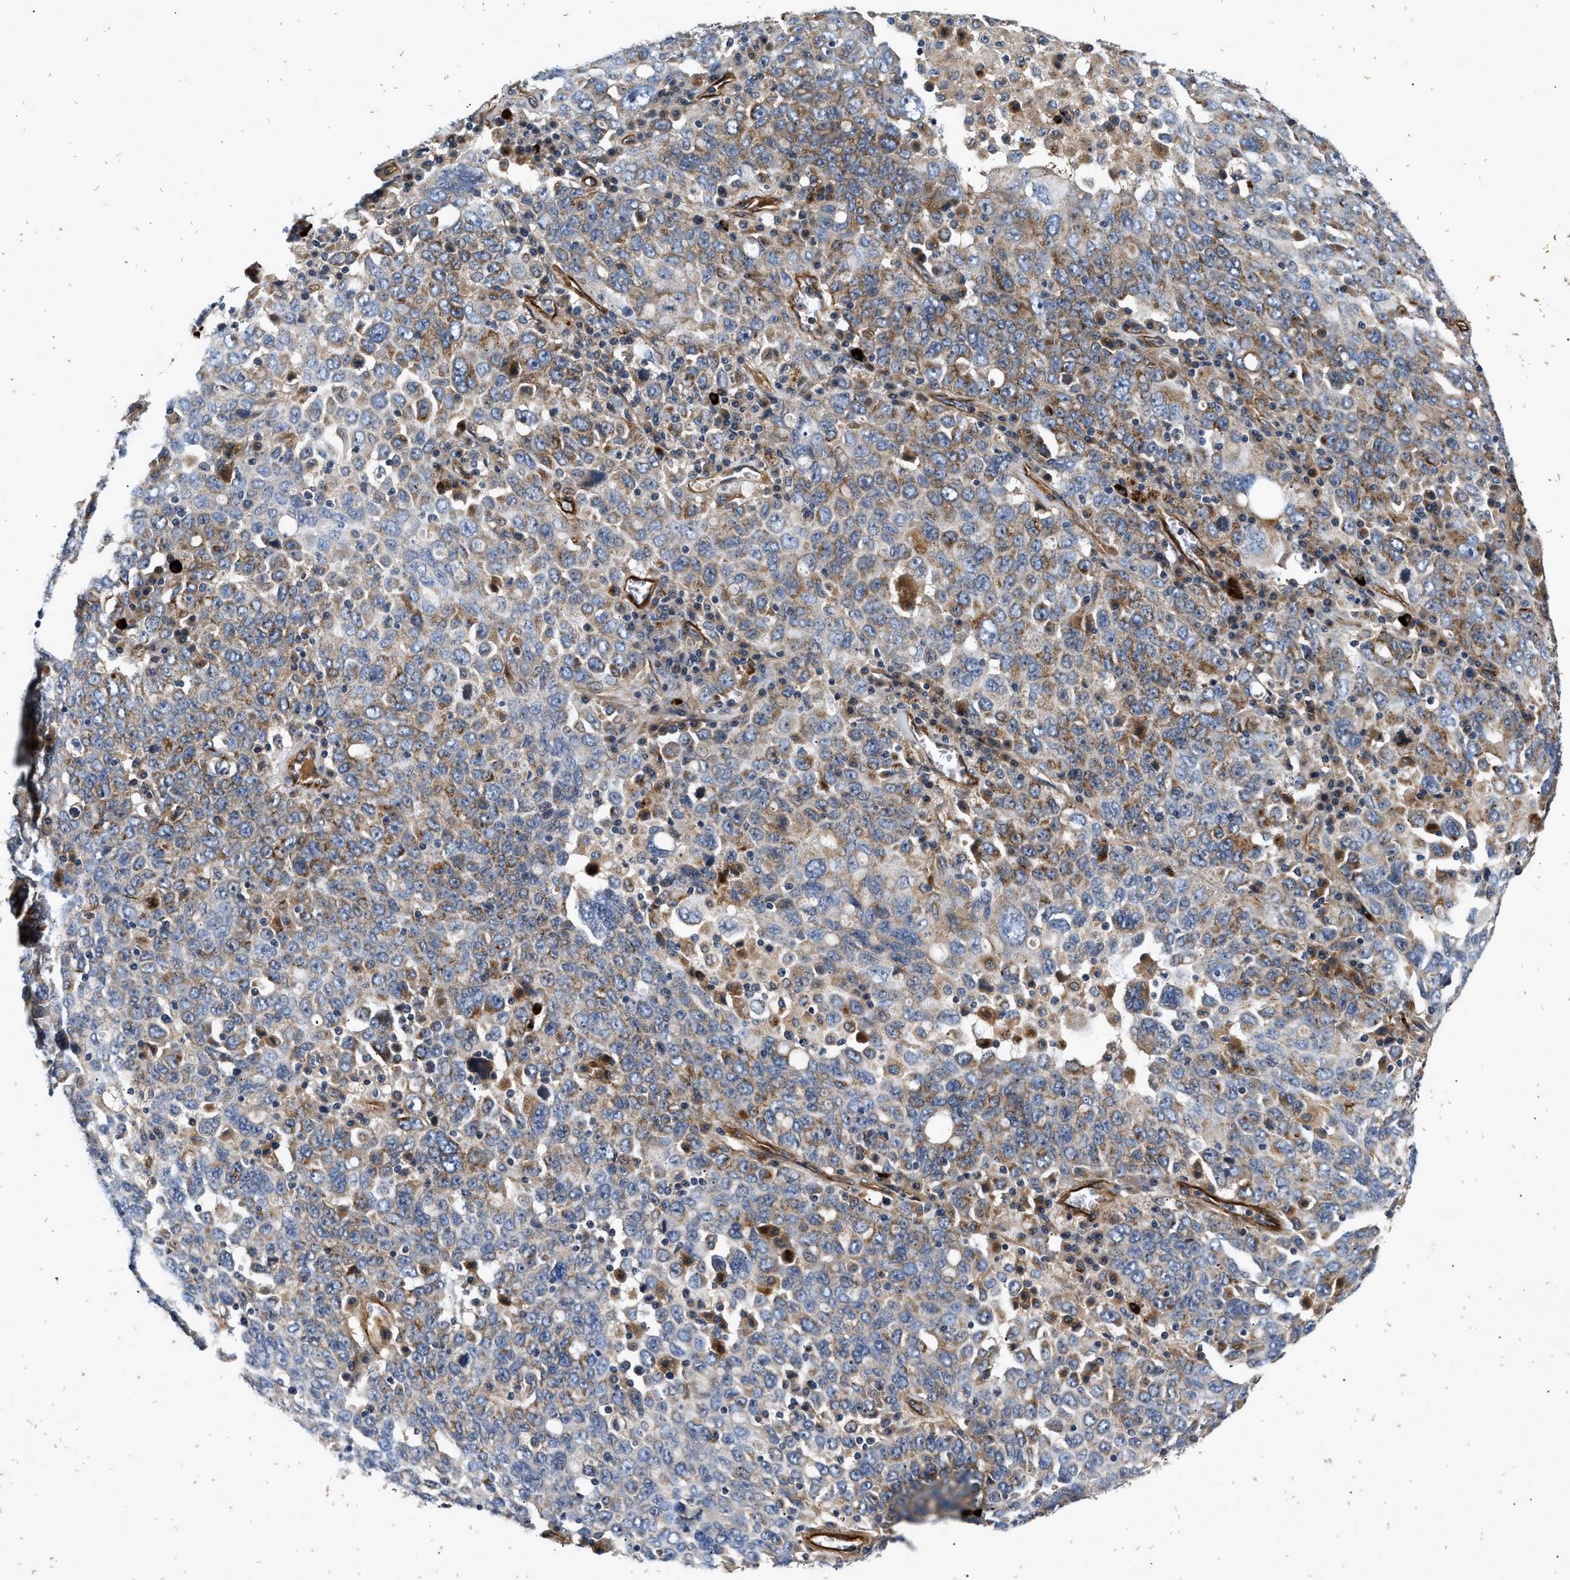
{"staining": {"intensity": "moderate", "quantity": ">75%", "location": "cytoplasmic/membranous"}, "tissue": "ovarian cancer", "cell_type": "Tumor cells", "image_type": "cancer", "snomed": [{"axis": "morphology", "description": "Carcinoma, endometroid"}, {"axis": "topography", "description": "Ovary"}], "caption": "Tumor cells display medium levels of moderate cytoplasmic/membranous positivity in approximately >75% of cells in ovarian endometroid carcinoma.", "gene": "NME6", "patient": {"sex": "female", "age": 62}}